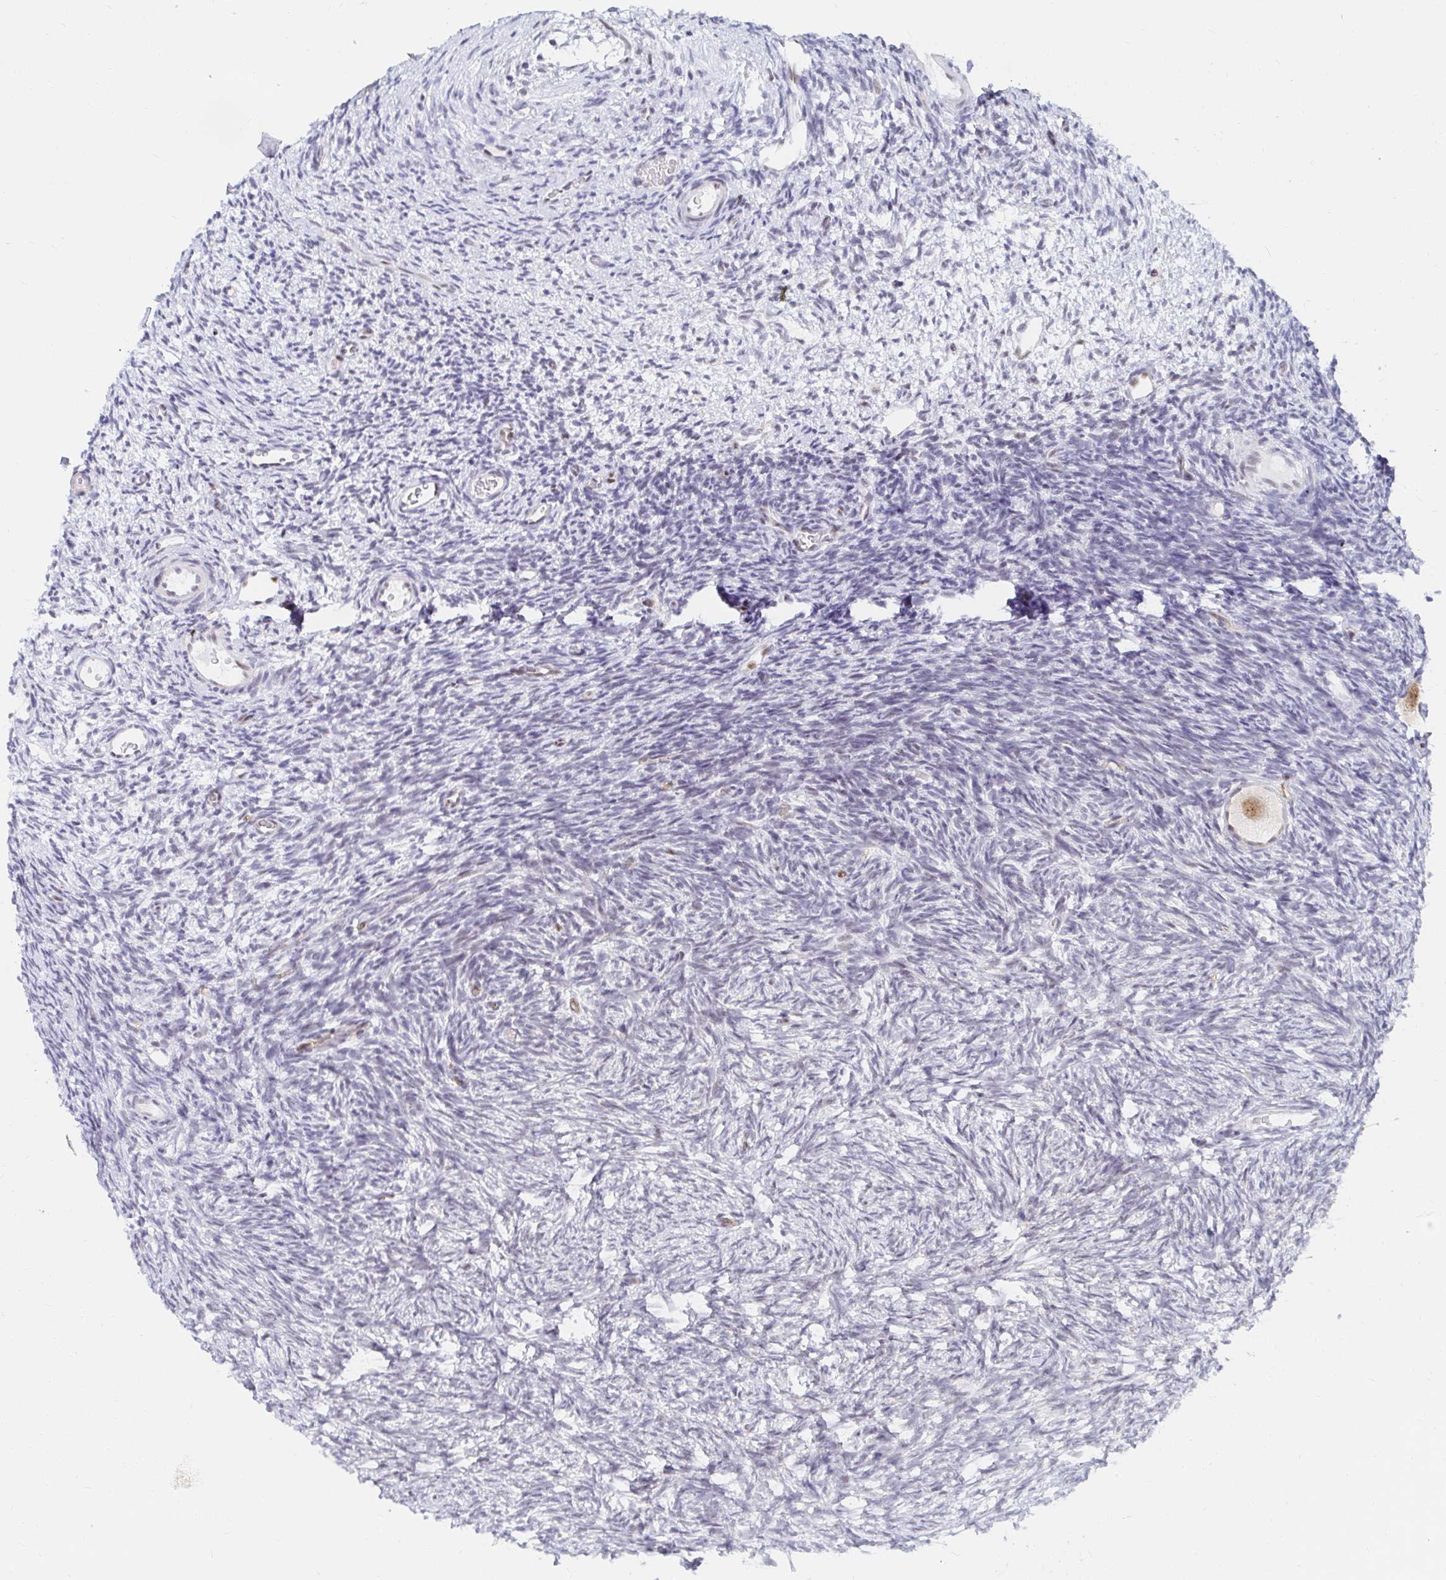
{"staining": {"intensity": "moderate", "quantity": ">75%", "location": "nuclear"}, "tissue": "ovary", "cell_type": "Follicle cells", "image_type": "normal", "snomed": [{"axis": "morphology", "description": "Normal tissue, NOS"}, {"axis": "topography", "description": "Ovary"}], "caption": "Protein positivity by IHC shows moderate nuclear staining in about >75% of follicle cells in unremarkable ovary. (DAB IHC with brightfield microscopy, high magnification).", "gene": "COL28A1", "patient": {"sex": "female", "age": 34}}